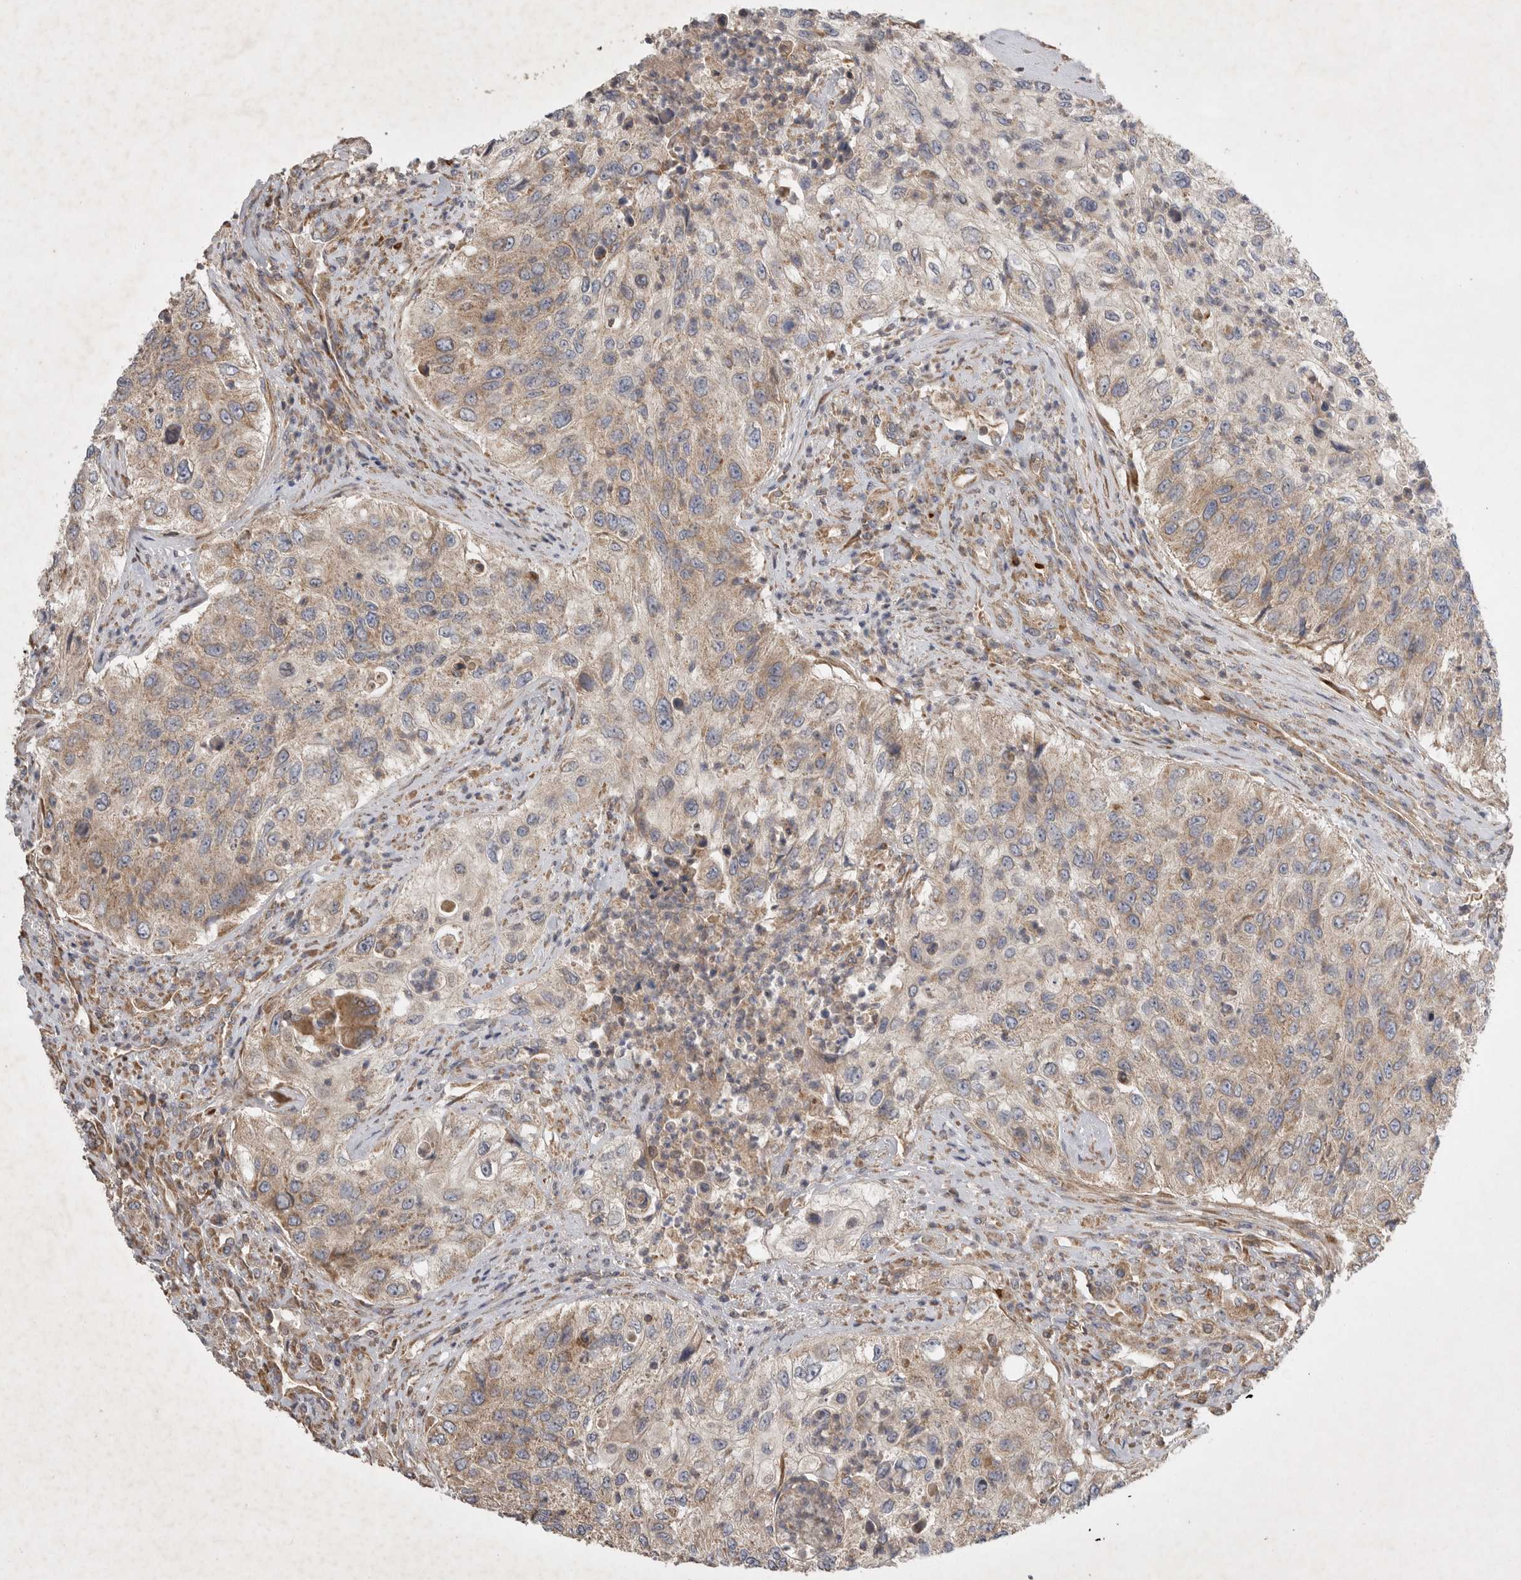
{"staining": {"intensity": "weak", "quantity": ">75%", "location": "cytoplasmic/membranous"}, "tissue": "urothelial cancer", "cell_type": "Tumor cells", "image_type": "cancer", "snomed": [{"axis": "morphology", "description": "Urothelial carcinoma, High grade"}, {"axis": "topography", "description": "Urinary bladder"}], "caption": "Weak cytoplasmic/membranous protein positivity is identified in about >75% of tumor cells in urothelial cancer.", "gene": "KIF21B", "patient": {"sex": "female", "age": 60}}